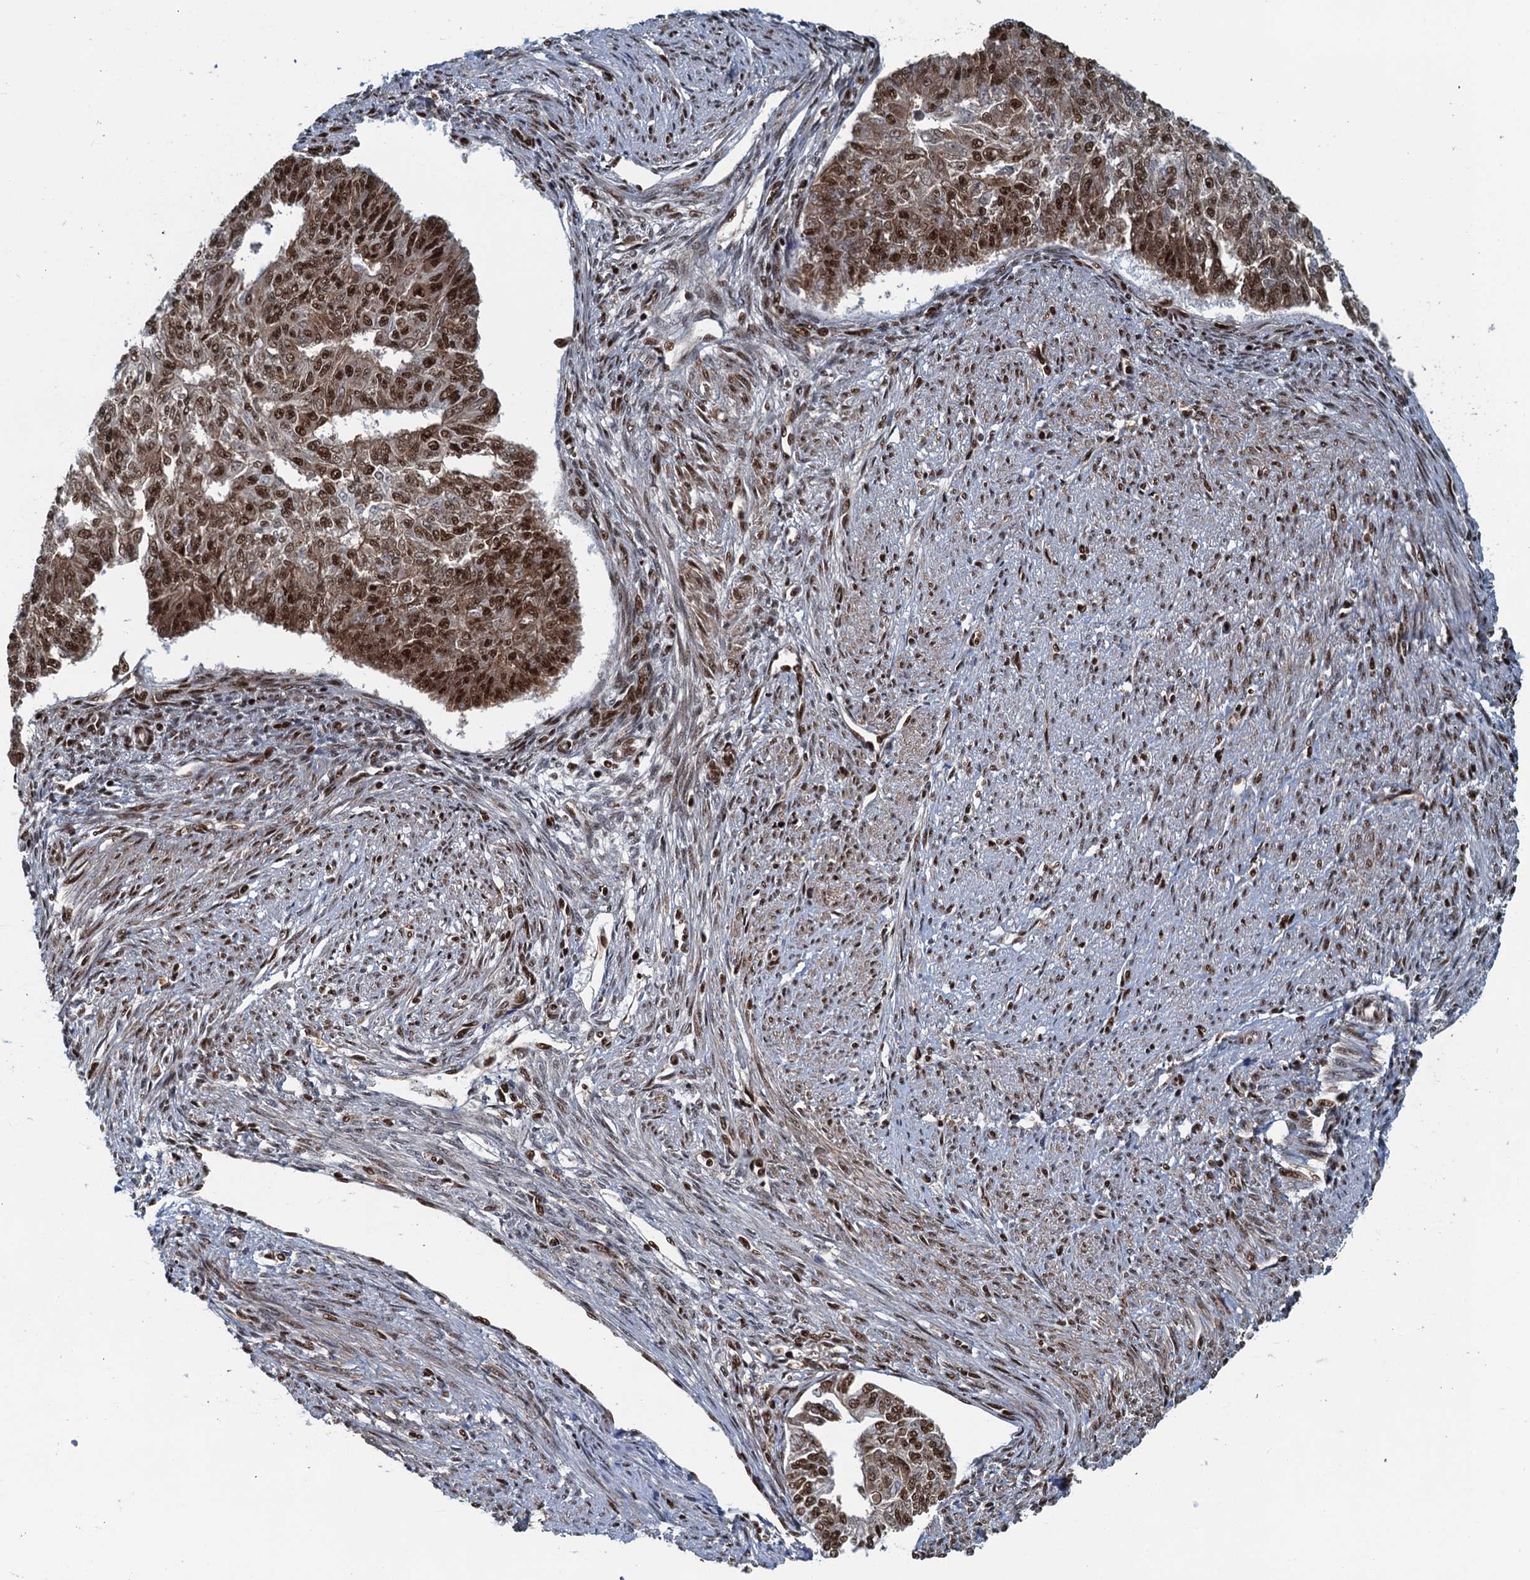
{"staining": {"intensity": "strong", "quantity": ">75%", "location": "nuclear"}, "tissue": "endometrial cancer", "cell_type": "Tumor cells", "image_type": "cancer", "snomed": [{"axis": "morphology", "description": "Adenocarcinoma, NOS"}, {"axis": "topography", "description": "Endometrium"}], "caption": "Strong nuclear expression is seen in approximately >75% of tumor cells in endometrial cancer (adenocarcinoma).", "gene": "ZC3H18", "patient": {"sex": "female", "age": 32}}